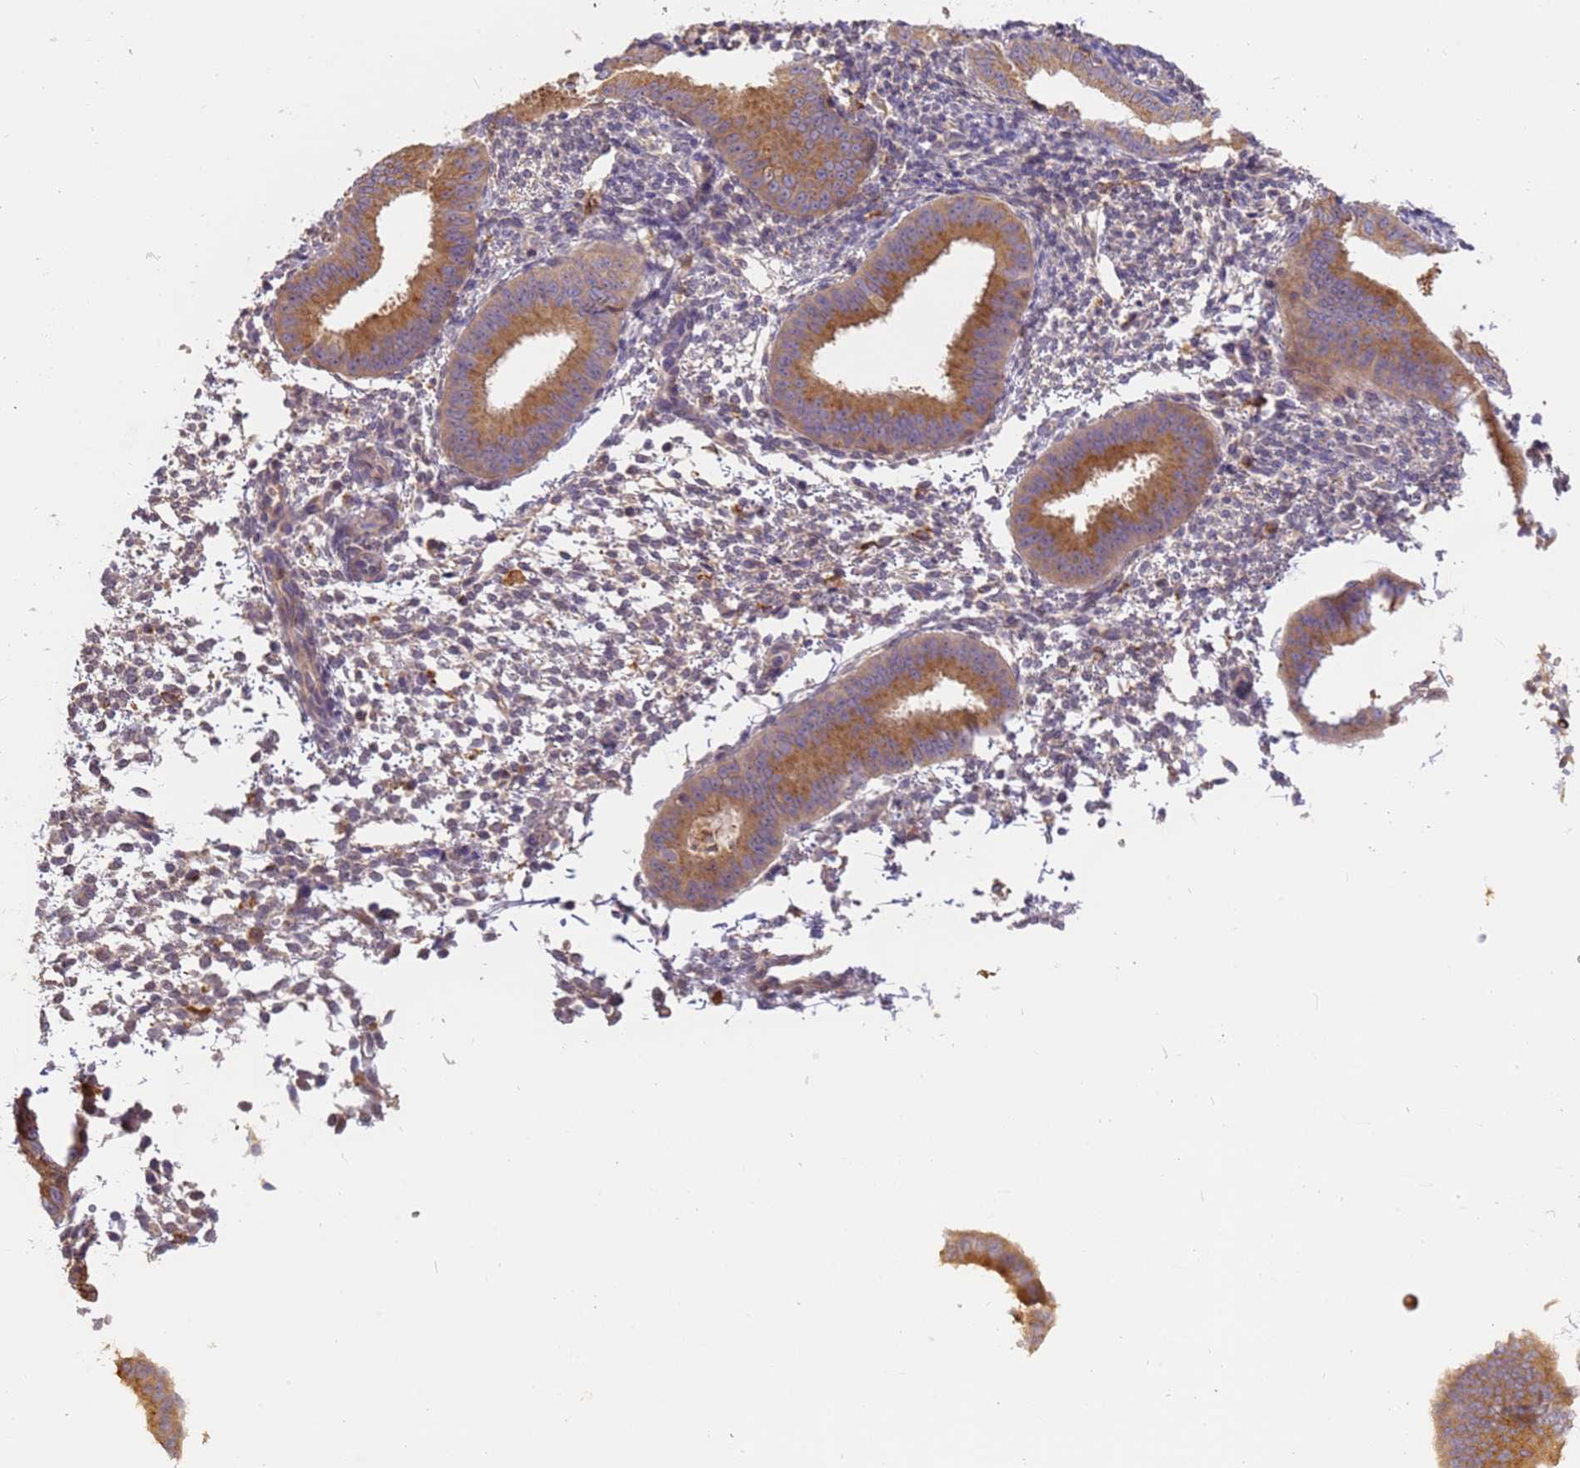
{"staining": {"intensity": "weak", "quantity": "<25%", "location": "cytoplasmic/membranous"}, "tissue": "endometrium", "cell_type": "Cells in endometrial stroma", "image_type": "normal", "snomed": [{"axis": "morphology", "description": "Normal tissue, NOS"}, {"axis": "topography", "description": "Uterus"}, {"axis": "topography", "description": "Endometrium"}], "caption": "A photomicrograph of endometrium stained for a protein demonstrates no brown staining in cells in endometrial stroma.", "gene": "M6PR", "patient": {"sex": "female", "age": 48}}